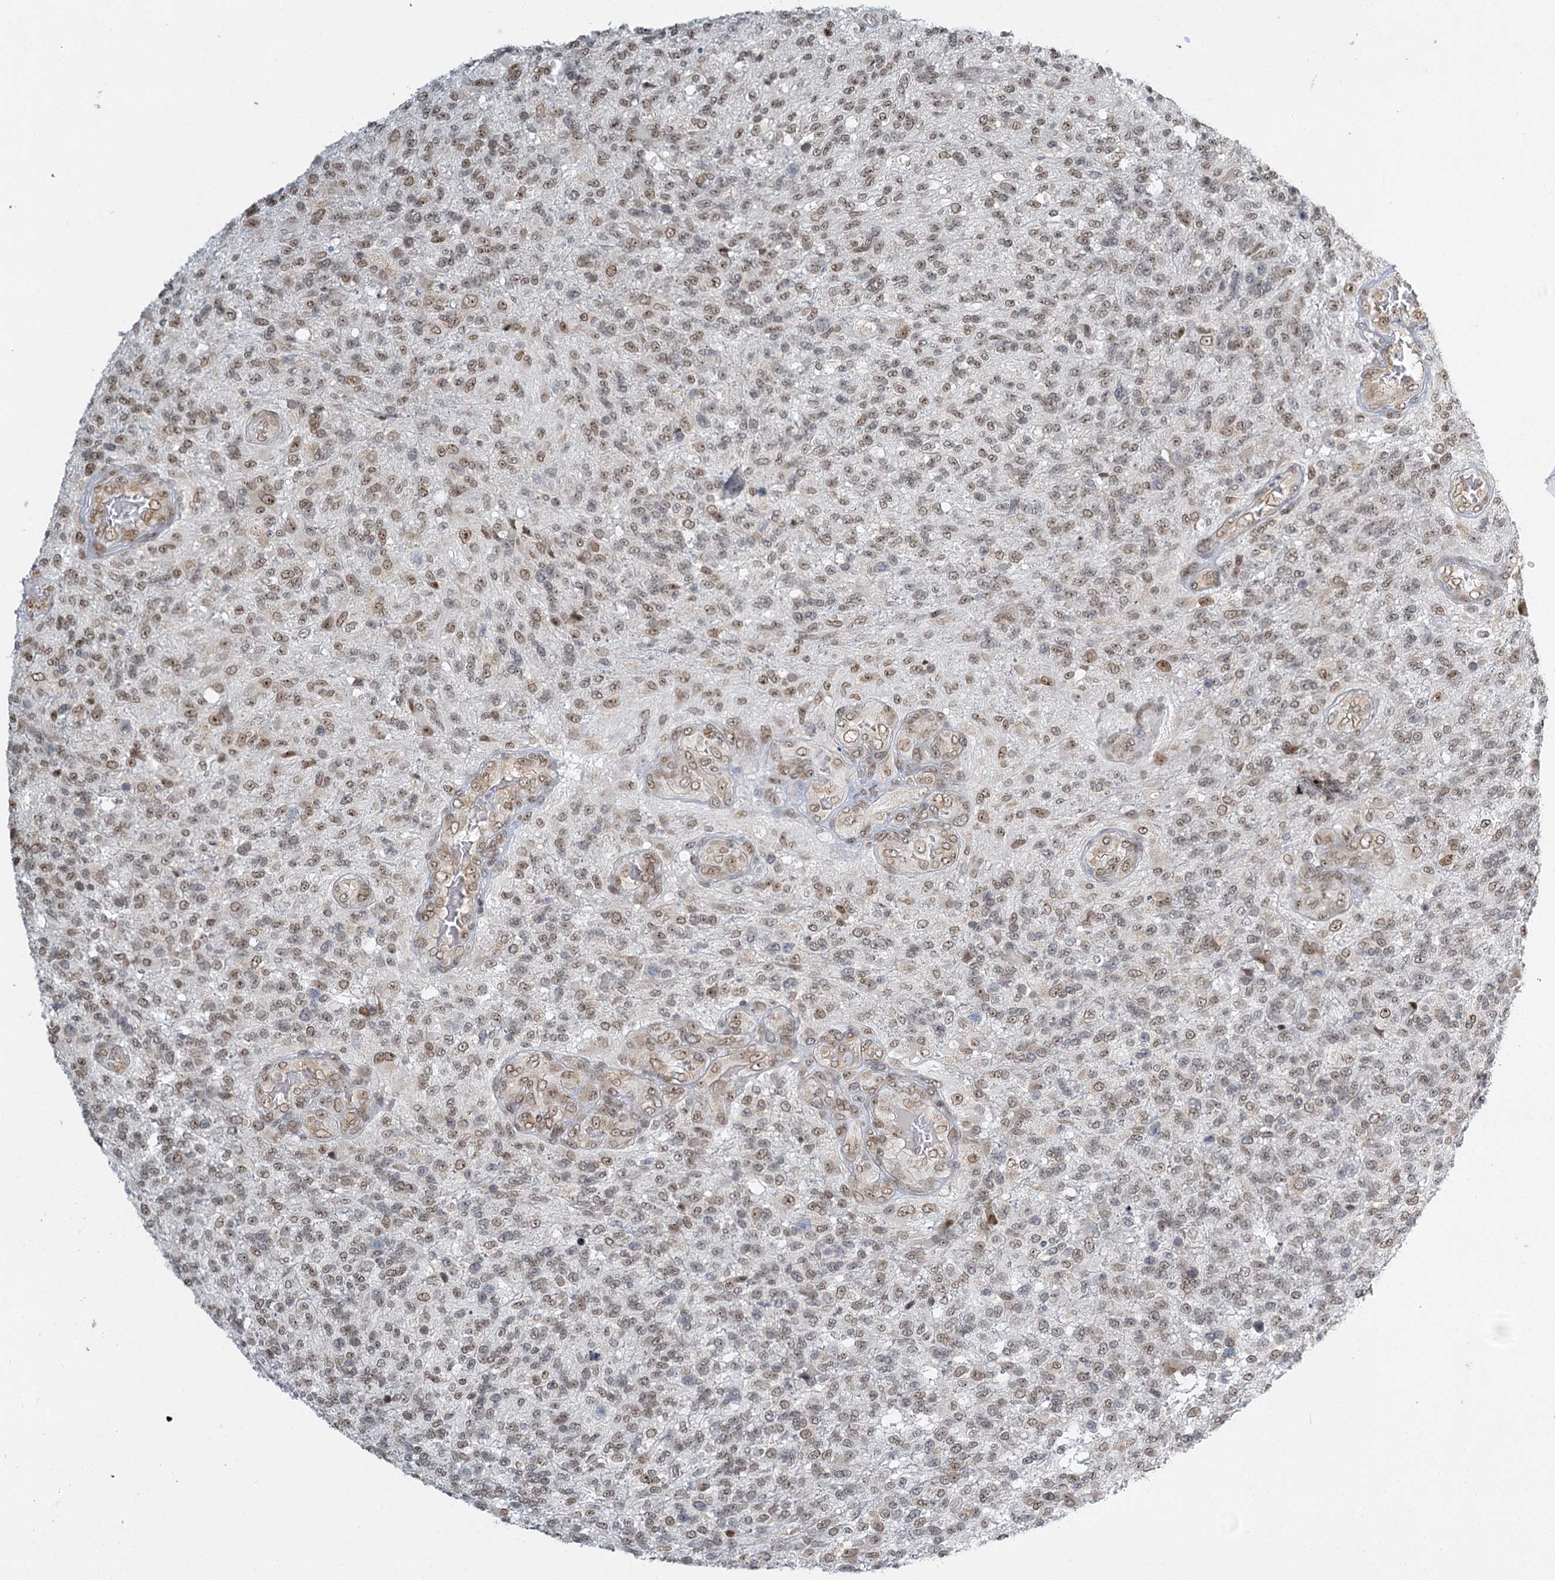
{"staining": {"intensity": "weak", "quantity": "25%-75%", "location": "cytoplasmic/membranous,nuclear"}, "tissue": "glioma", "cell_type": "Tumor cells", "image_type": "cancer", "snomed": [{"axis": "morphology", "description": "Glioma, malignant, High grade"}, {"axis": "topography", "description": "Brain"}], "caption": "This image displays immunohistochemistry staining of human glioma, with low weak cytoplasmic/membranous and nuclear positivity in about 25%-75% of tumor cells.", "gene": "TREX1", "patient": {"sex": "male", "age": 56}}